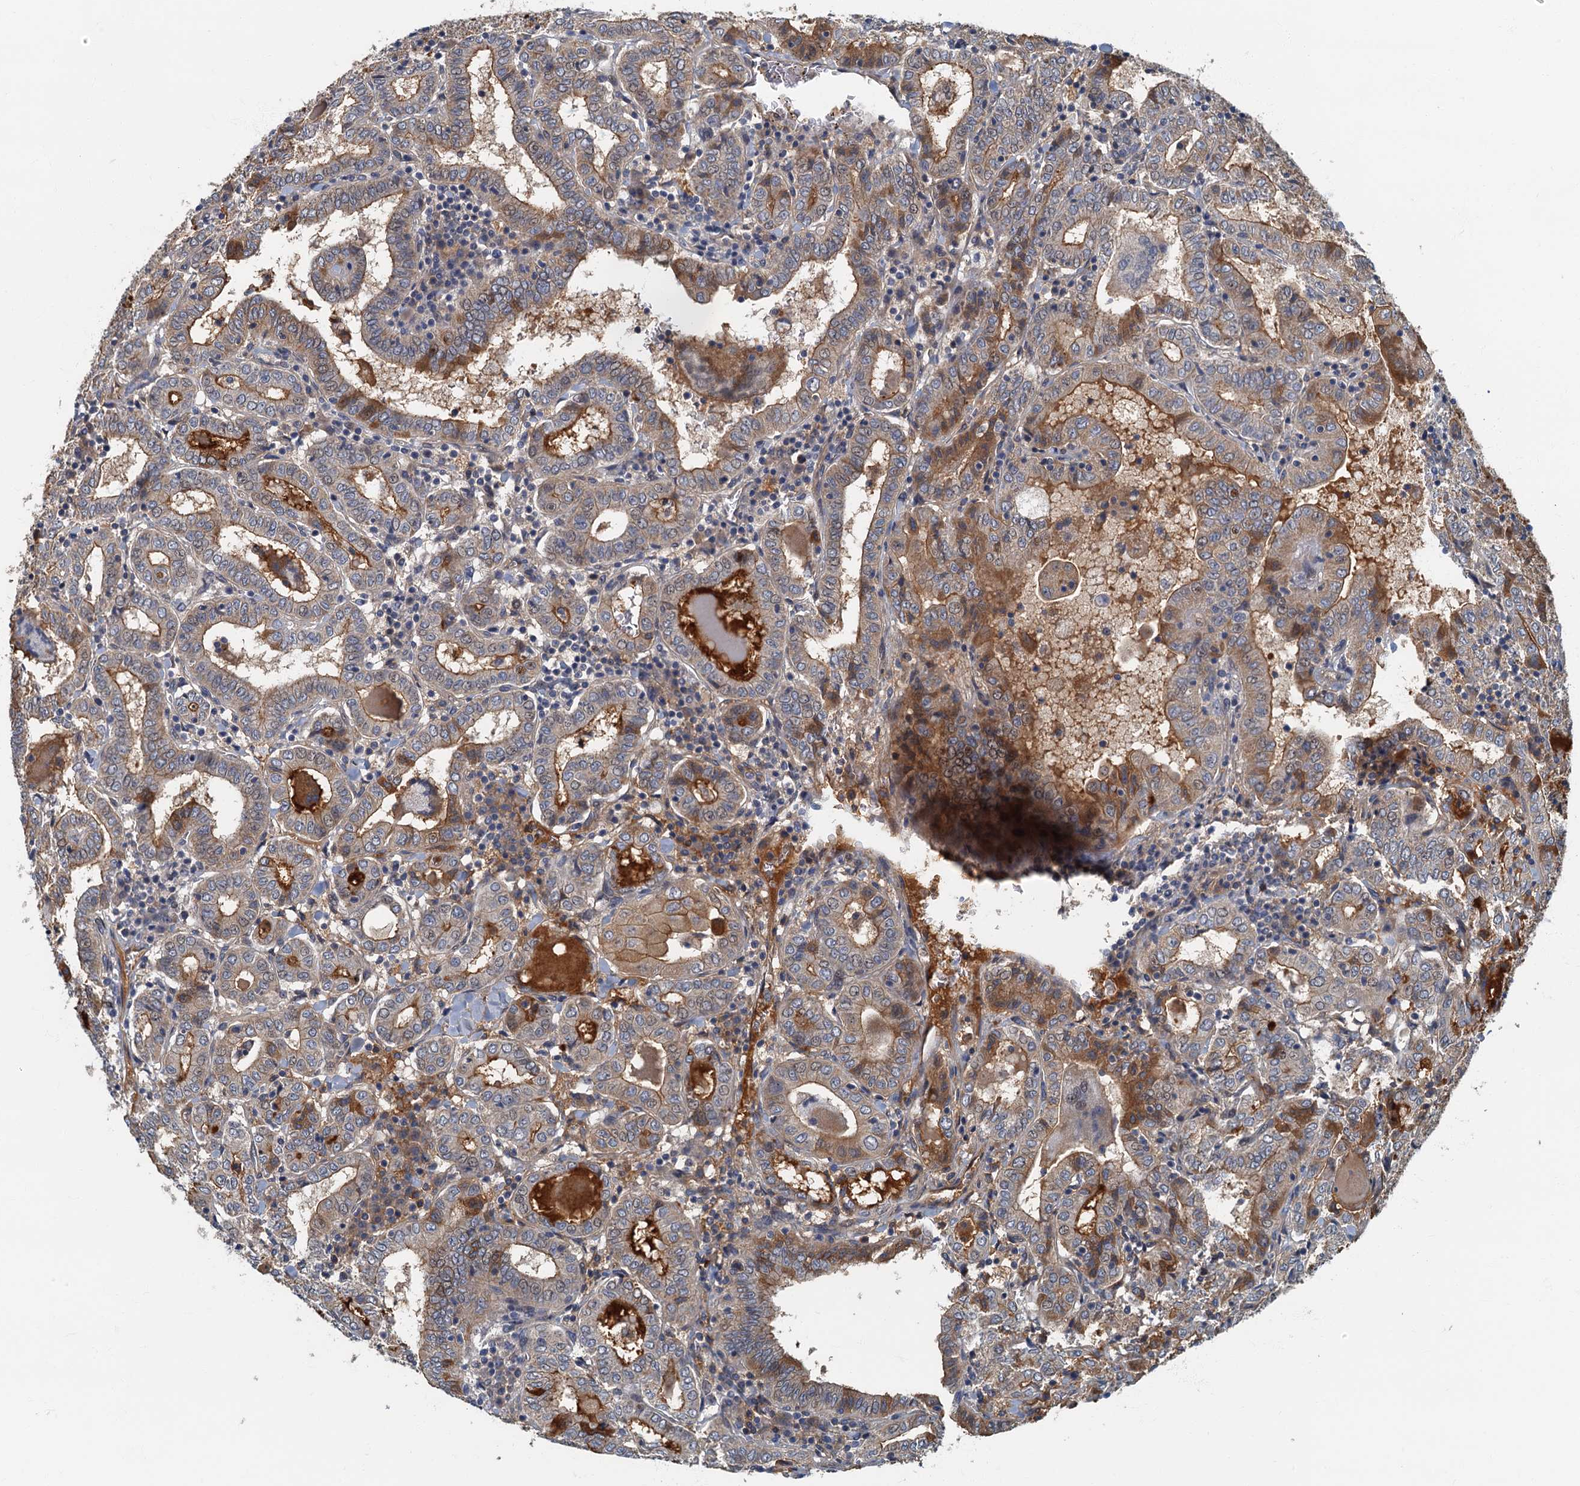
{"staining": {"intensity": "moderate", "quantity": "25%-75%", "location": "cytoplasmic/membranous"}, "tissue": "thyroid cancer", "cell_type": "Tumor cells", "image_type": "cancer", "snomed": [{"axis": "morphology", "description": "Papillary adenocarcinoma, NOS"}, {"axis": "topography", "description": "Thyroid gland"}], "caption": "Protein staining of thyroid papillary adenocarcinoma tissue exhibits moderate cytoplasmic/membranous staining in approximately 25%-75% of tumor cells.", "gene": "CKAP2L", "patient": {"sex": "female", "age": 72}}